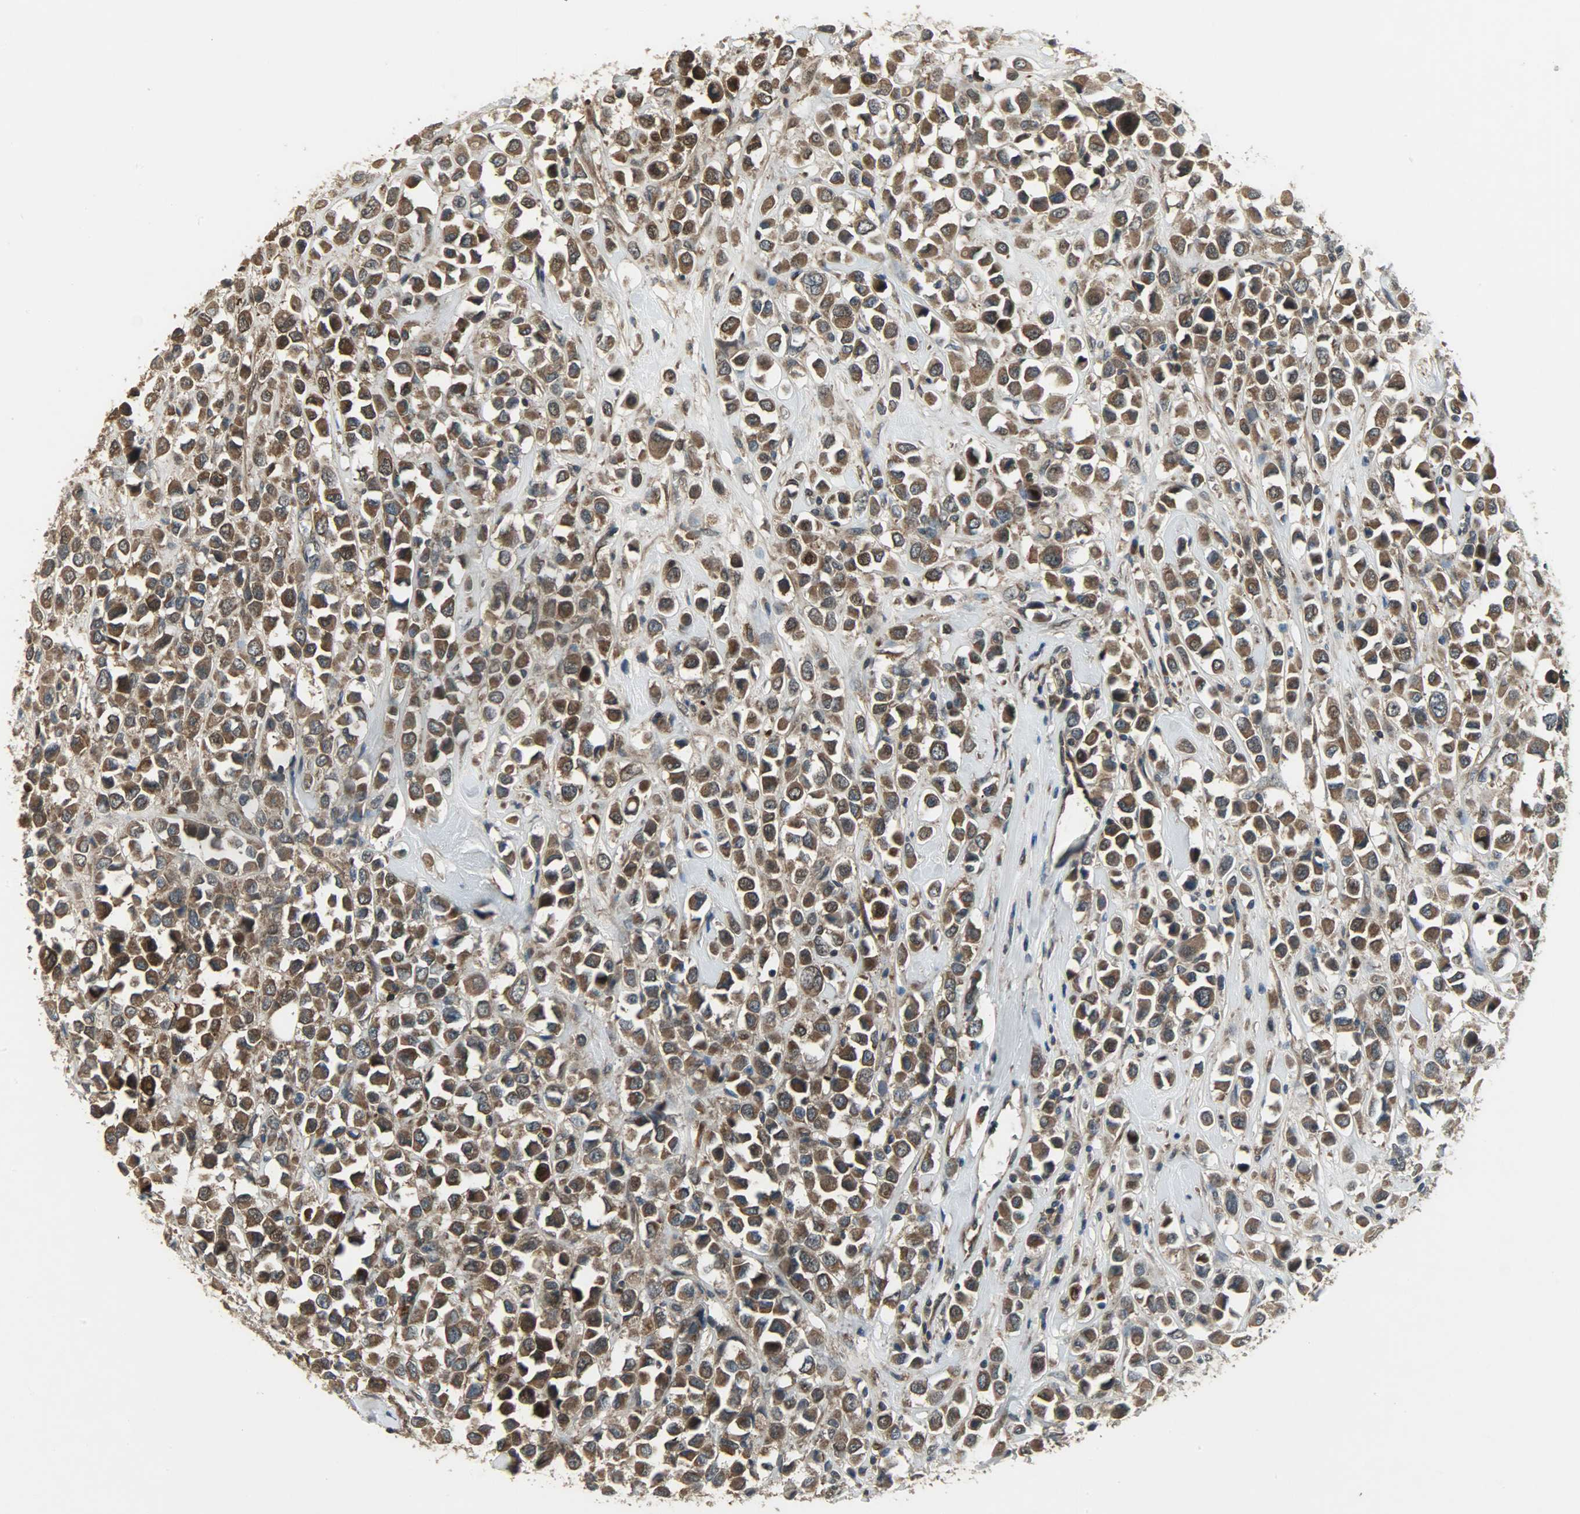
{"staining": {"intensity": "strong", "quantity": ">75%", "location": "cytoplasmic/membranous"}, "tissue": "breast cancer", "cell_type": "Tumor cells", "image_type": "cancer", "snomed": [{"axis": "morphology", "description": "Duct carcinoma"}, {"axis": "topography", "description": "Breast"}], "caption": "Immunohistochemistry (DAB (3,3'-diaminobenzidine)) staining of human breast cancer demonstrates strong cytoplasmic/membranous protein staining in approximately >75% of tumor cells.", "gene": "AMT", "patient": {"sex": "female", "age": 61}}